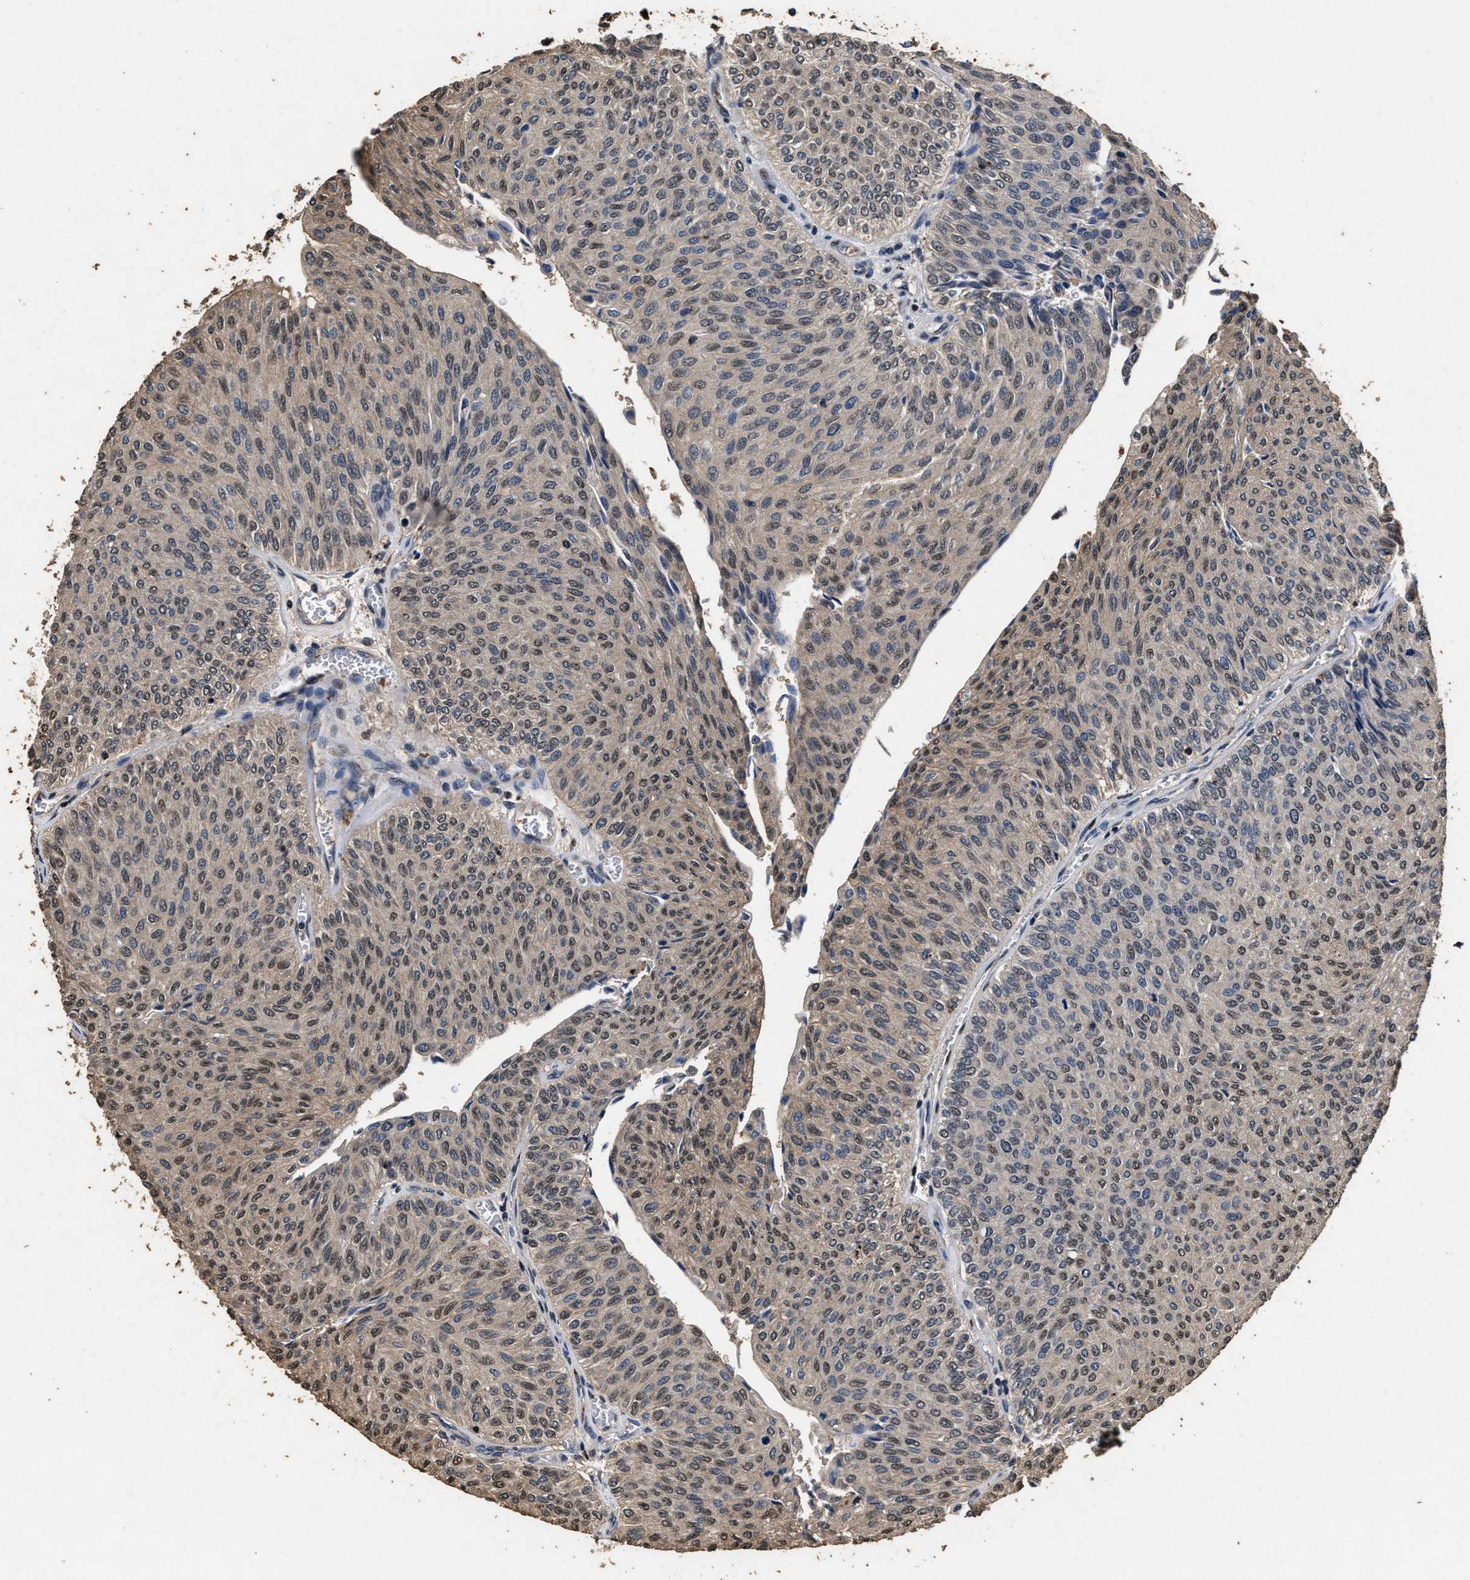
{"staining": {"intensity": "weak", "quantity": ">75%", "location": "nuclear"}, "tissue": "urothelial cancer", "cell_type": "Tumor cells", "image_type": "cancer", "snomed": [{"axis": "morphology", "description": "Urothelial carcinoma, Low grade"}, {"axis": "topography", "description": "Urinary bladder"}], "caption": "DAB (3,3'-diaminobenzidine) immunohistochemical staining of urothelial cancer shows weak nuclear protein staining in approximately >75% of tumor cells. The staining is performed using DAB brown chromogen to label protein expression. The nuclei are counter-stained blue using hematoxylin.", "gene": "TPST2", "patient": {"sex": "male", "age": 78}}